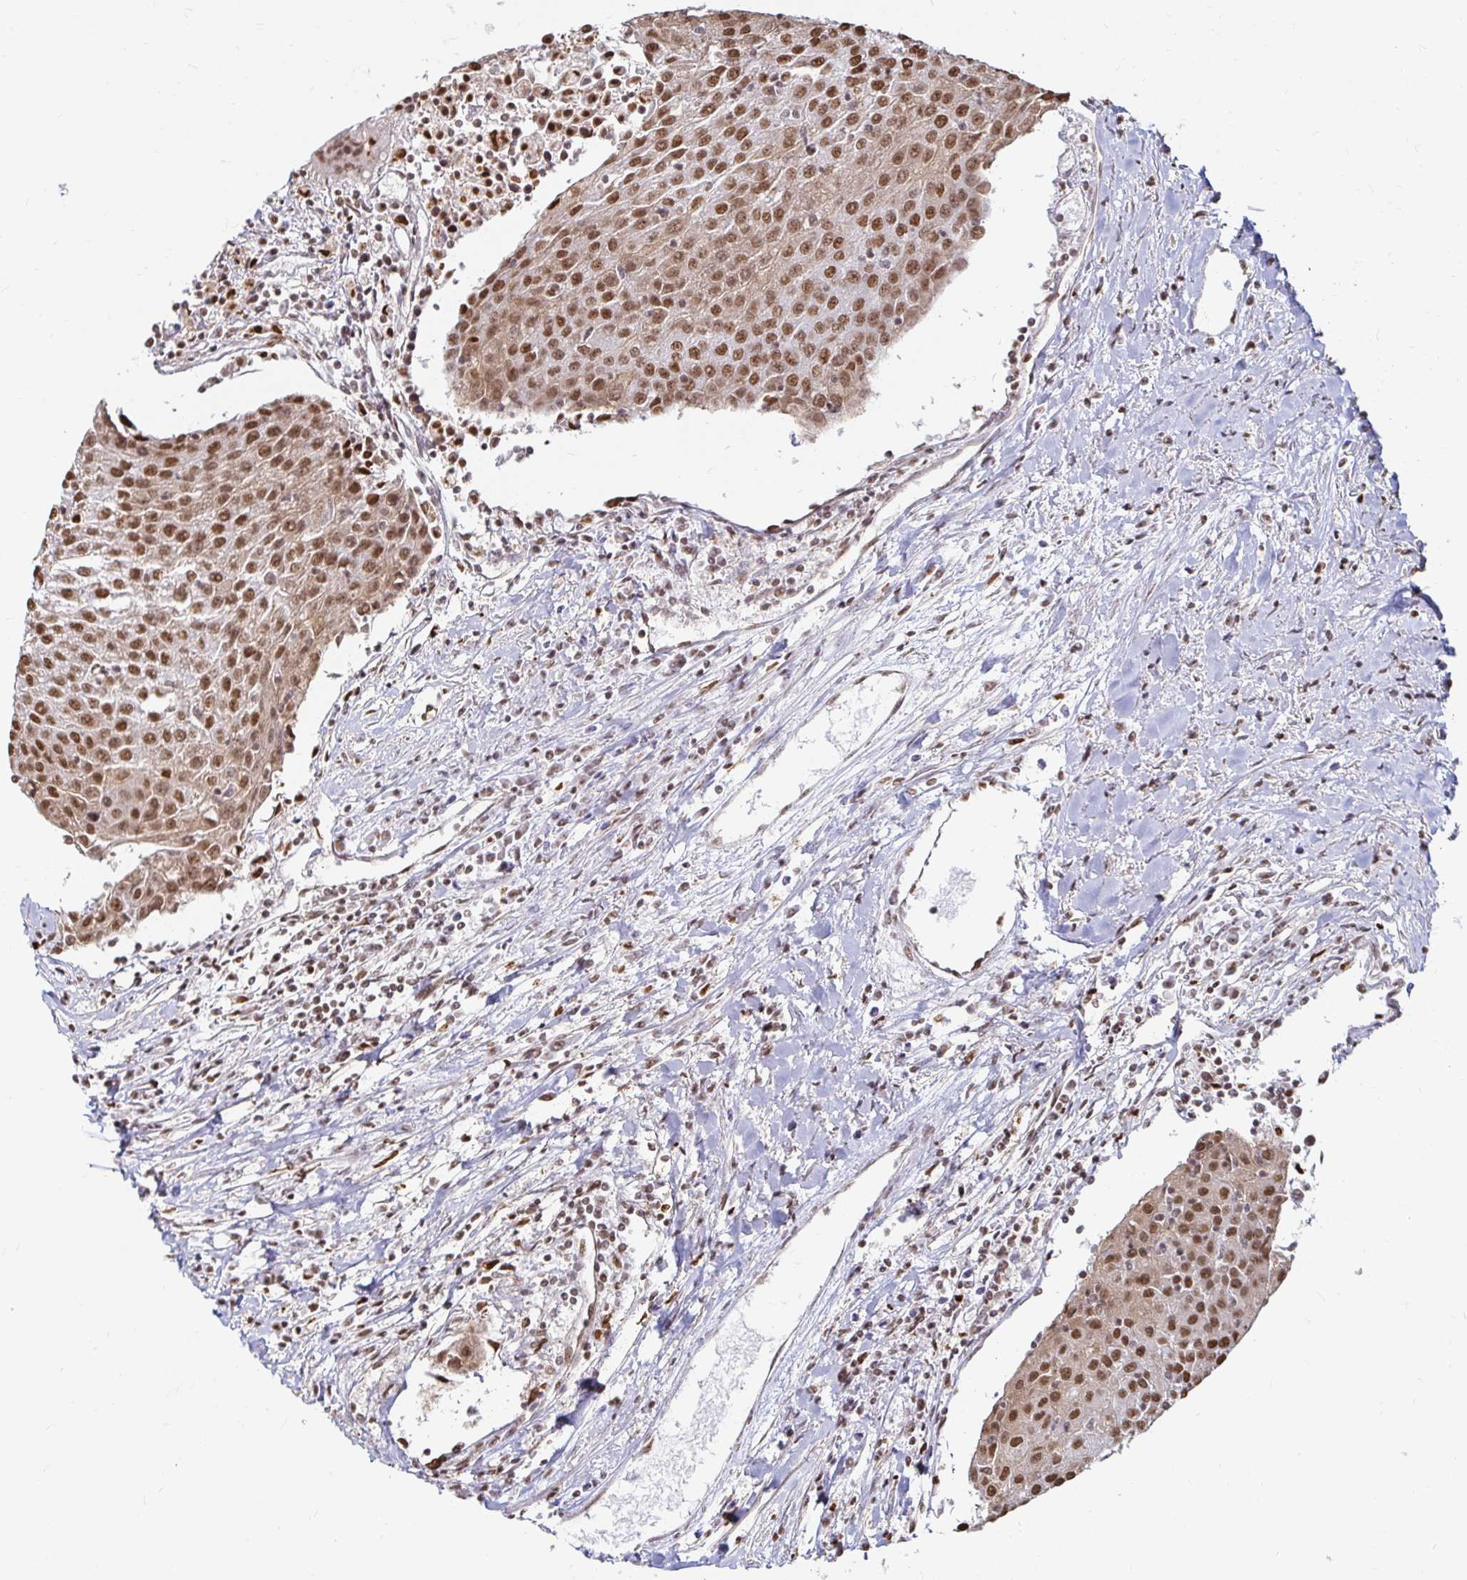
{"staining": {"intensity": "moderate", "quantity": ">75%", "location": "nuclear"}, "tissue": "urothelial cancer", "cell_type": "Tumor cells", "image_type": "cancer", "snomed": [{"axis": "morphology", "description": "Urothelial carcinoma, High grade"}, {"axis": "topography", "description": "Urinary bladder"}], "caption": "This image demonstrates immunohistochemistry (IHC) staining of urothelial cancer, with medium moderate nuclear positivity in approximately >75% of tumor cells.", "gene": "HNRNPU", "patient": {"sex": "female", "age": 85}}